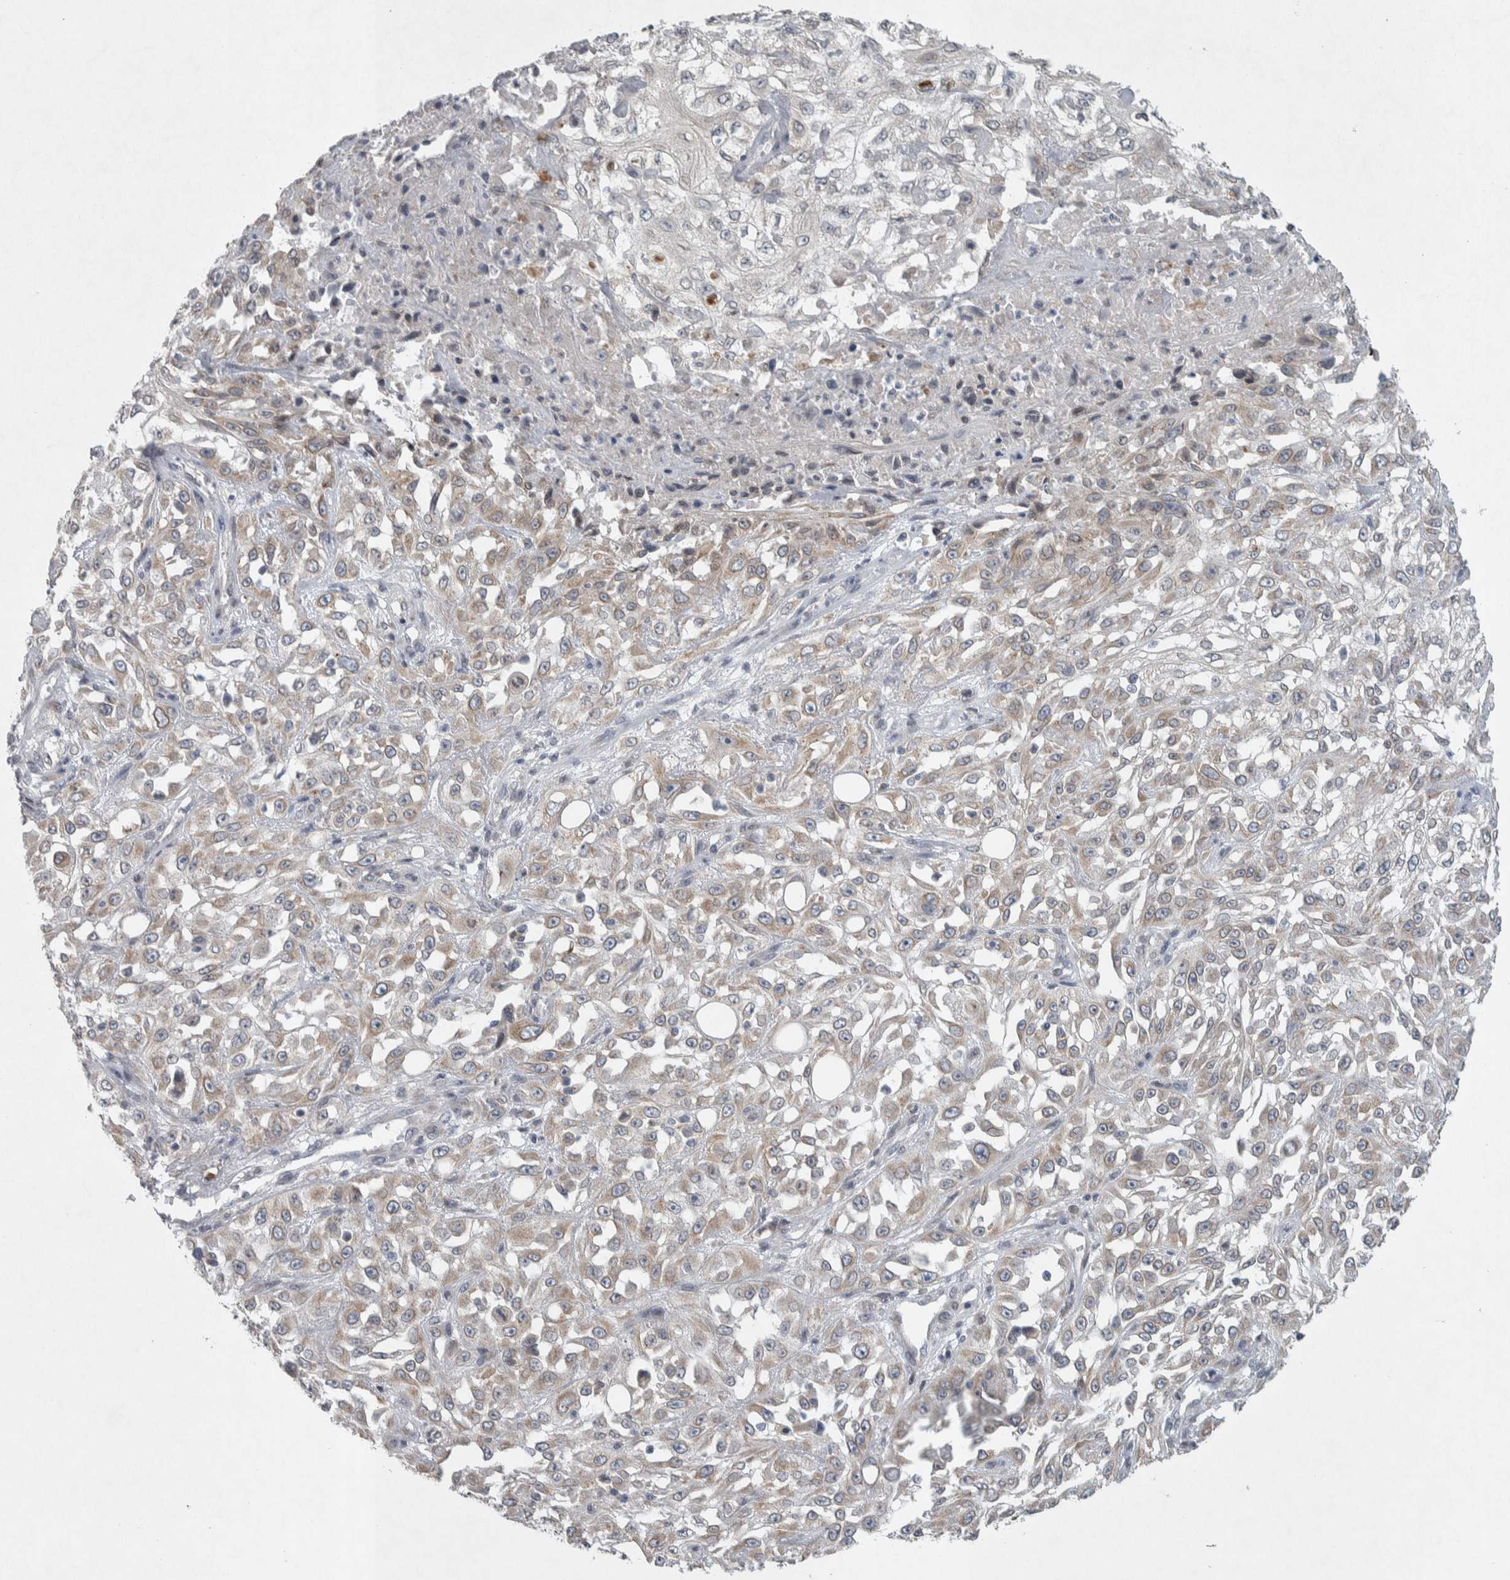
{"staining": {"intensity": "weak", "quantity": "25%-75%", "location": "cytoplasmic/membranous"}, "tissue": "skin cancer", "cell_type": "Tumor cells", "image_type": "cancer", "snomed": [{"axis": "morphology", "description": "Squamous cell carcinoma, NOS"}, {"axis": "morphology", "description": "Squamous cell carcinoma, metastatic, NOS"}, {"axis": "topography", "description": "Skin"}, {"axis": "topography", "description": "Lymph node"}], "caption": "Protein expression analysis of human squamous cell carcinoma (skin) reveals weak cytoplasmic/membranous expression in approximately 25%-75% of tumor cells.", "gene": "SIGMAR1", "patient": {"sex": "male", "age": 75}}